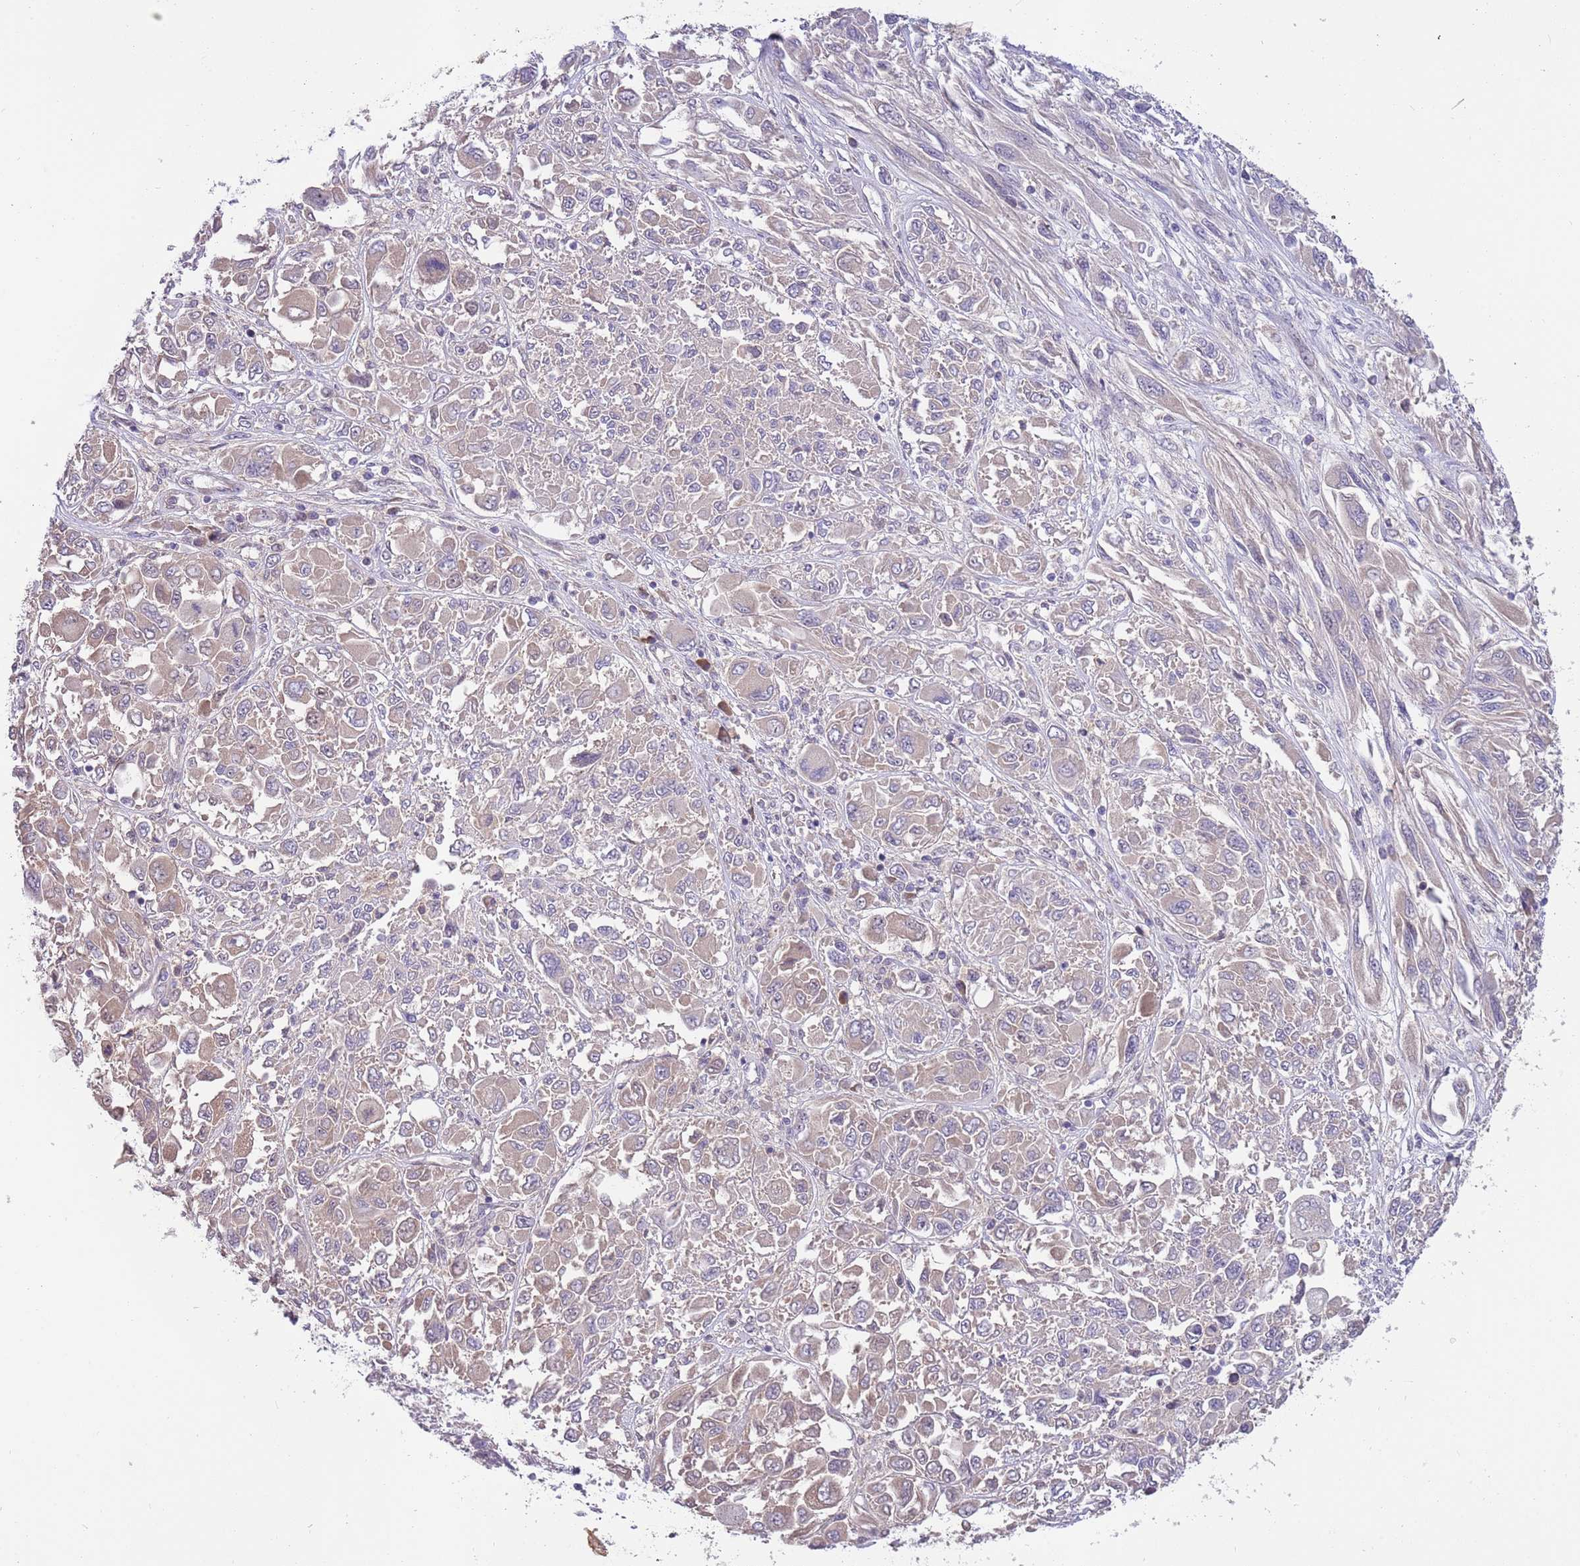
{"staining": {"intensity": "negative", "quantity": "none", "location": "none"}, "tissue": "melanoma", "cell_type": "Tumor cells", "image_type": "cancer", "snomed": [{"axis": "morphology", "description": "Malignant melanoma, NOS"}, {"axis": "topography", "description": "Skin"}], "caption": "Tumor cells are negative for brown protein staining in malignant melanoma. (DAB immunohistochemistry with hematoxylin counter stain).", "gene": "CABYR", "patient": {"sex": "female", "age": 91}}